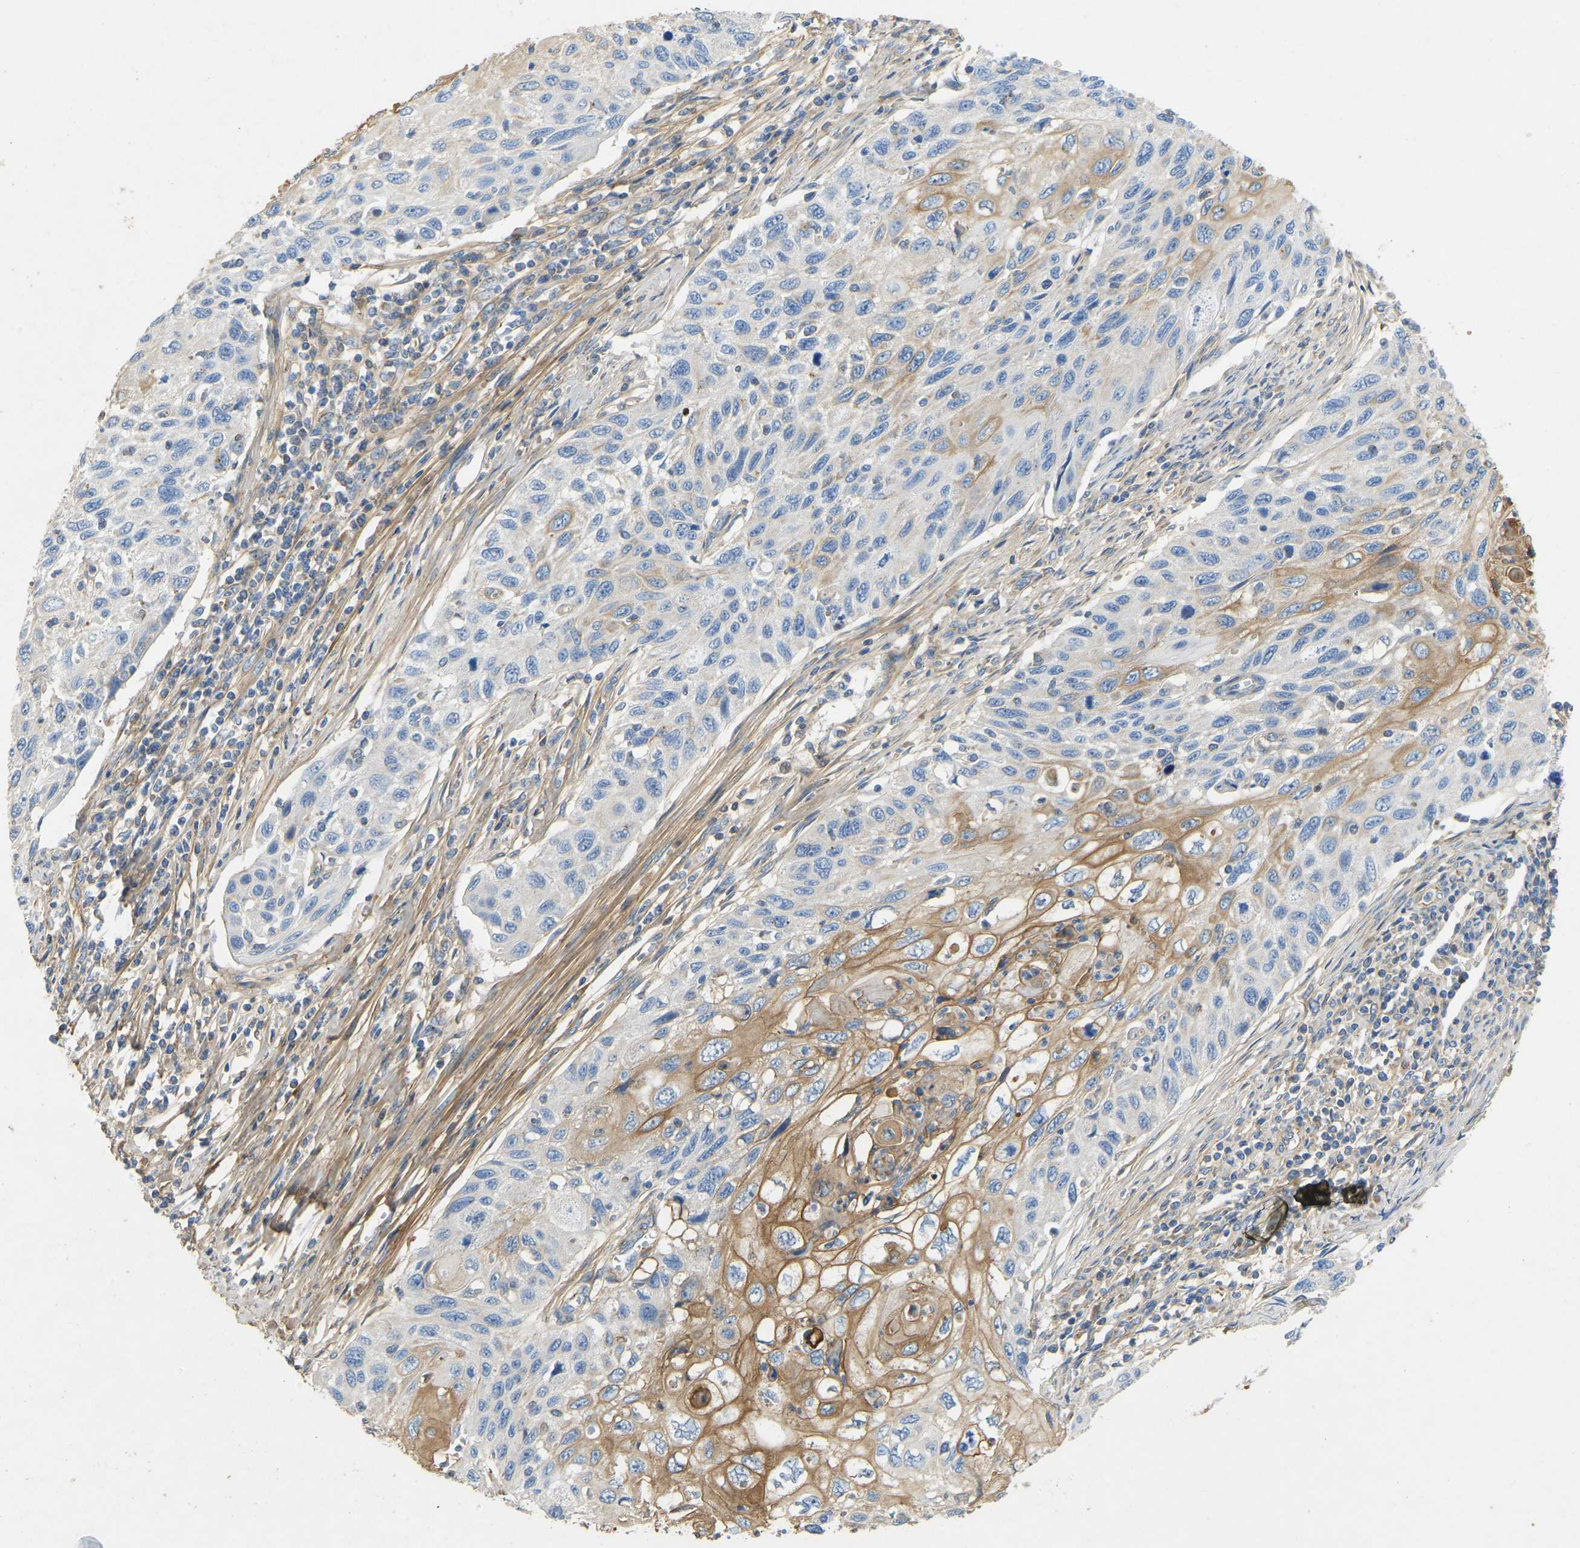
{"staining": {"intensity": "moderate", "quantity": "<25%", "location": "cytoplasmic/membranous"}, "tissue": "cervical cancer", "cell_type": "Tumor cells", "image_type": "cancer", "snomed": [{"axis": "morphology", "description": "Squamous cell carcinoma, NOS"}, {"axis": "topography", "description": "Cervix"}], "caption": "Squamous cell carcinoma (cervical) stained with a brown dye exhibits moderate cytoplasmic/membranous positive expression in about <25% of tumor cells.", "gene": "TECTA", "patient": {"sex": "female", "age": 70}}